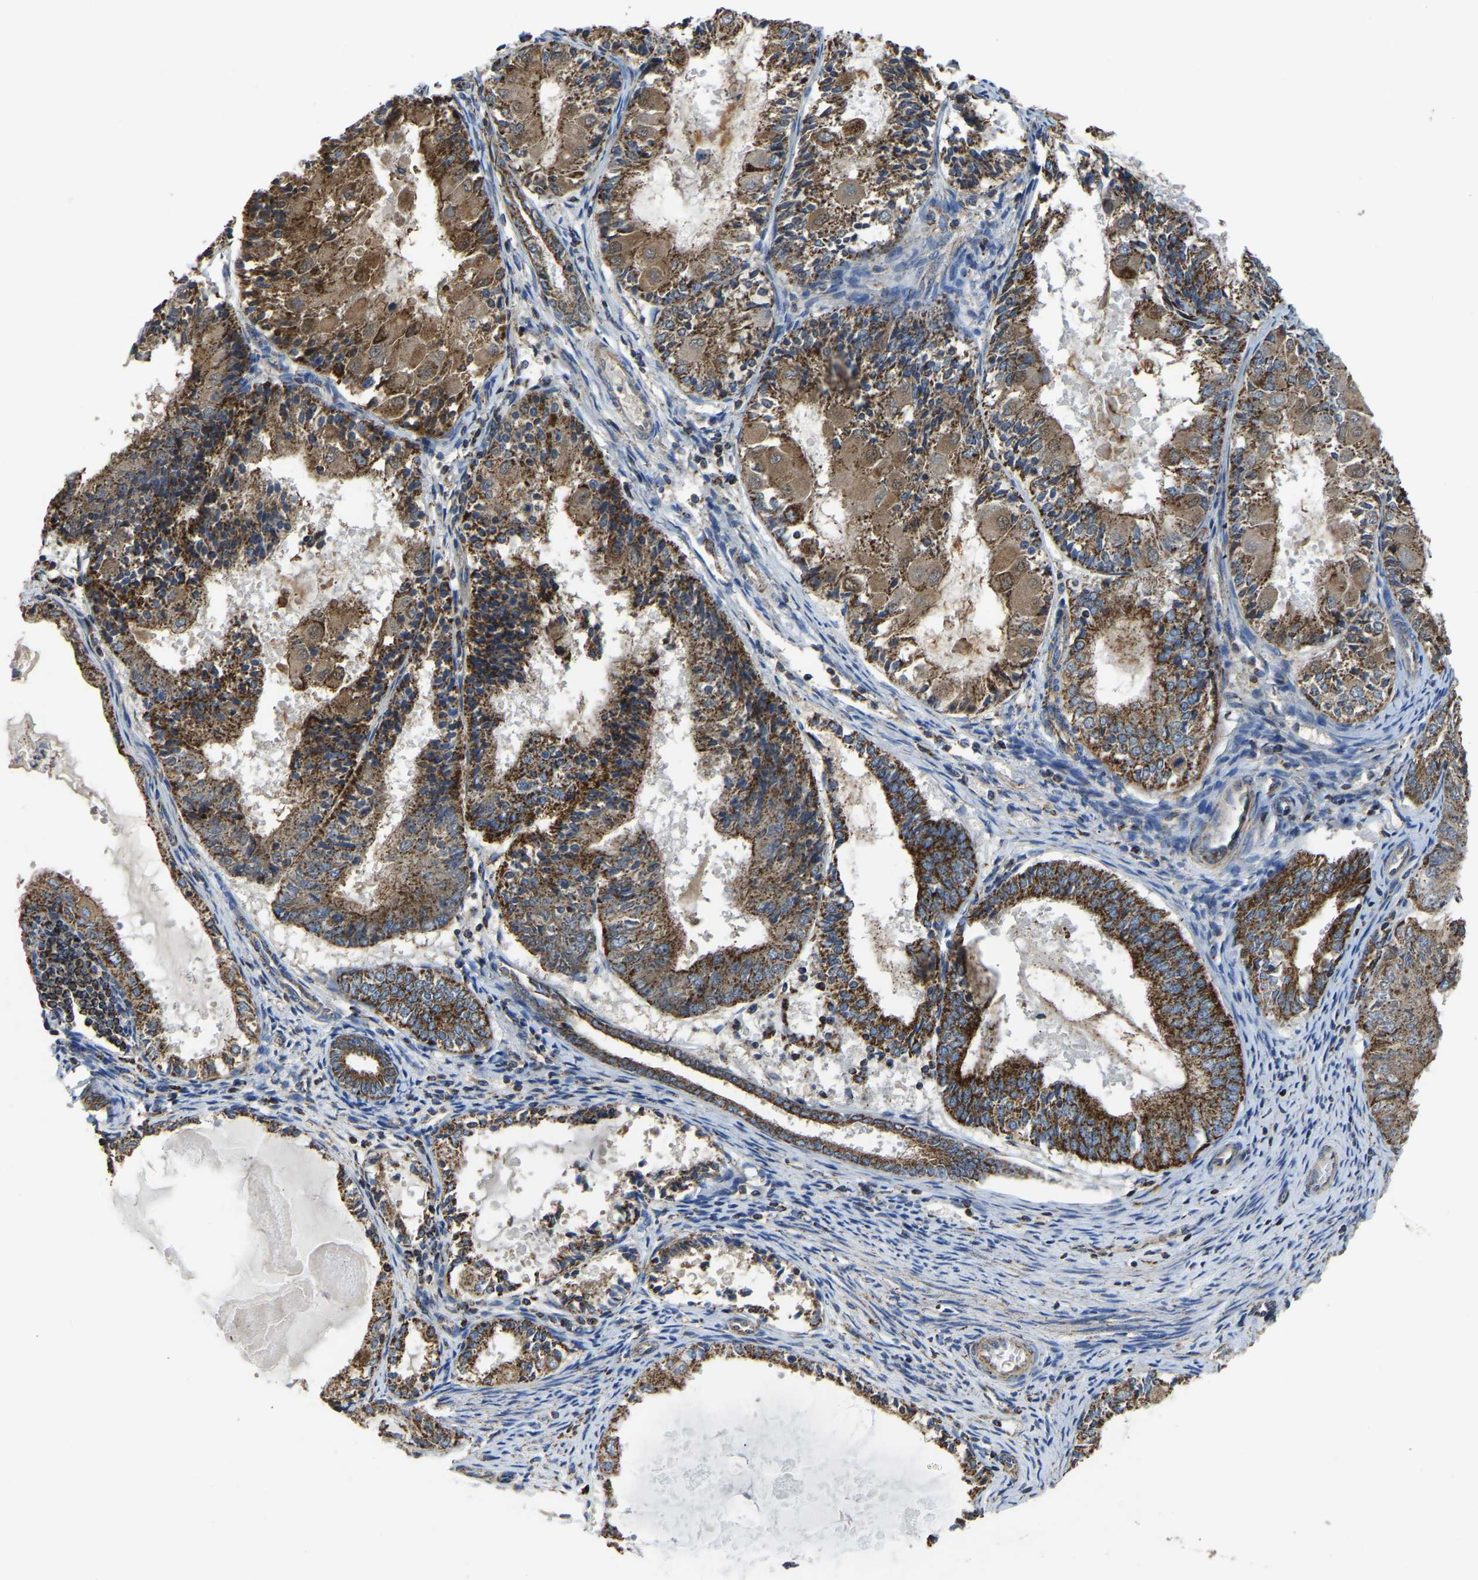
{"staining": {"intensity": "strong", "quantity": ">75%", "location": "cytoplasmic/membranous"}, "tissue": "endometrial cancer", "cell_type": "Tumor cells", "image_type": "cancer", "snomed": [{"axis": "morphology", "description": "Adenocarcinoma, NOS"}, {"axis": "topography", "description": "Endometrium"}], "caption": "Endometrial cancer was stained to show a protein in brown. There is high levels of strong cytoplasmic/membranous positivity in about >75% of tumor cells. The protein is stained brown, and the nuclei are stained in blue (DAB IHC with brightfield microscopy, high magnification).", "gene": "ETFA", "patient": {"sex": "female", "age": 81}}